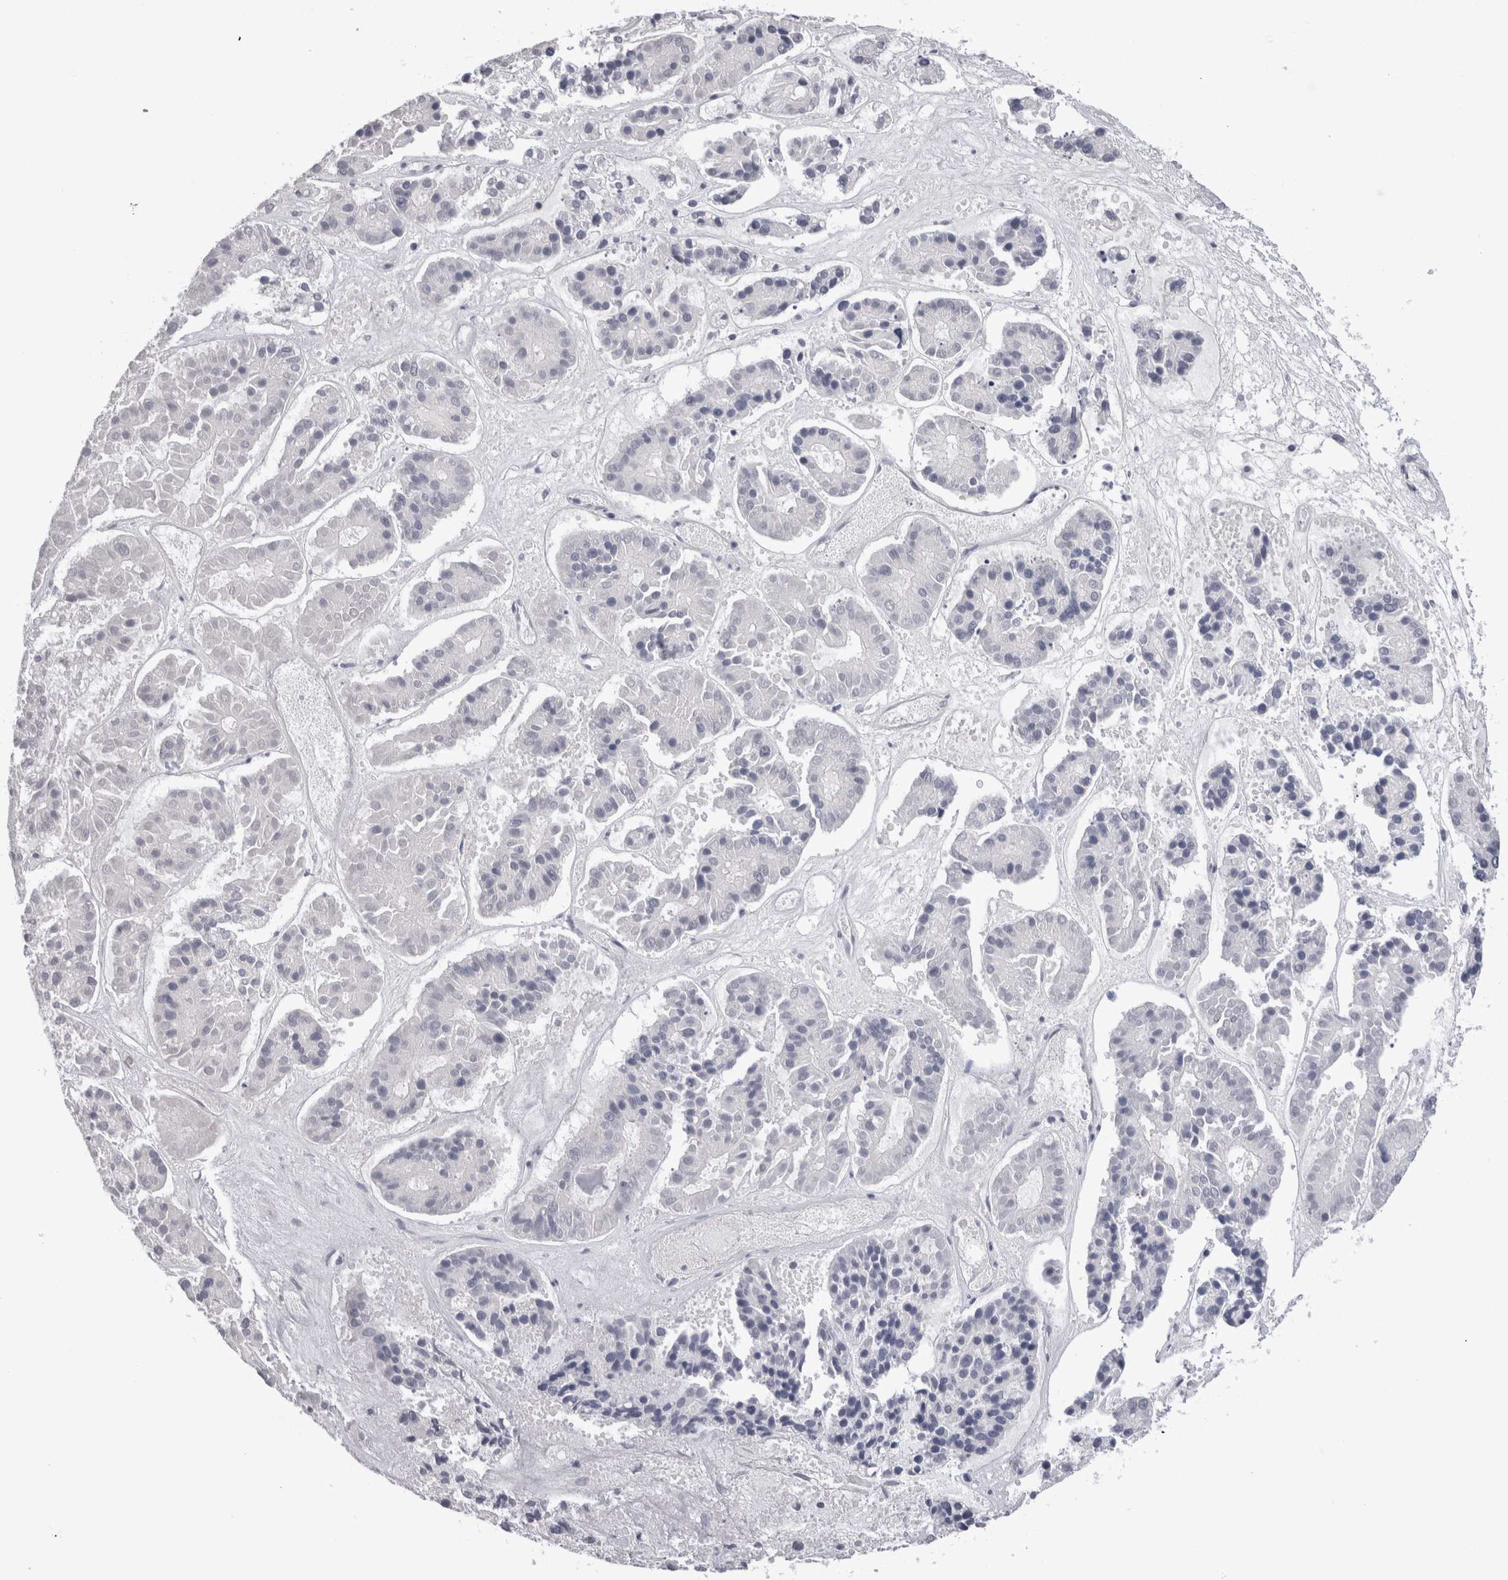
{"staining": {"intensity": "negative", "quantity": "none", "location": "none"}, "tissue": "pancreatic cancer", "cell_type": "Tumor cells", "image_type": "cancer", "snomed": [{"axis": "morphology", "description": "Adenocarcinoma, NOS"}, {"axis": "topography", "description": "Pancreas"}], "caption": "A high-resolution histopathology image shows IHC staining of adenocarcinoma (pancreatic), which displays no significant staining in tumor cells.", "gene": "ADAM2", "patient": {"sex": "male", "age": 50}}